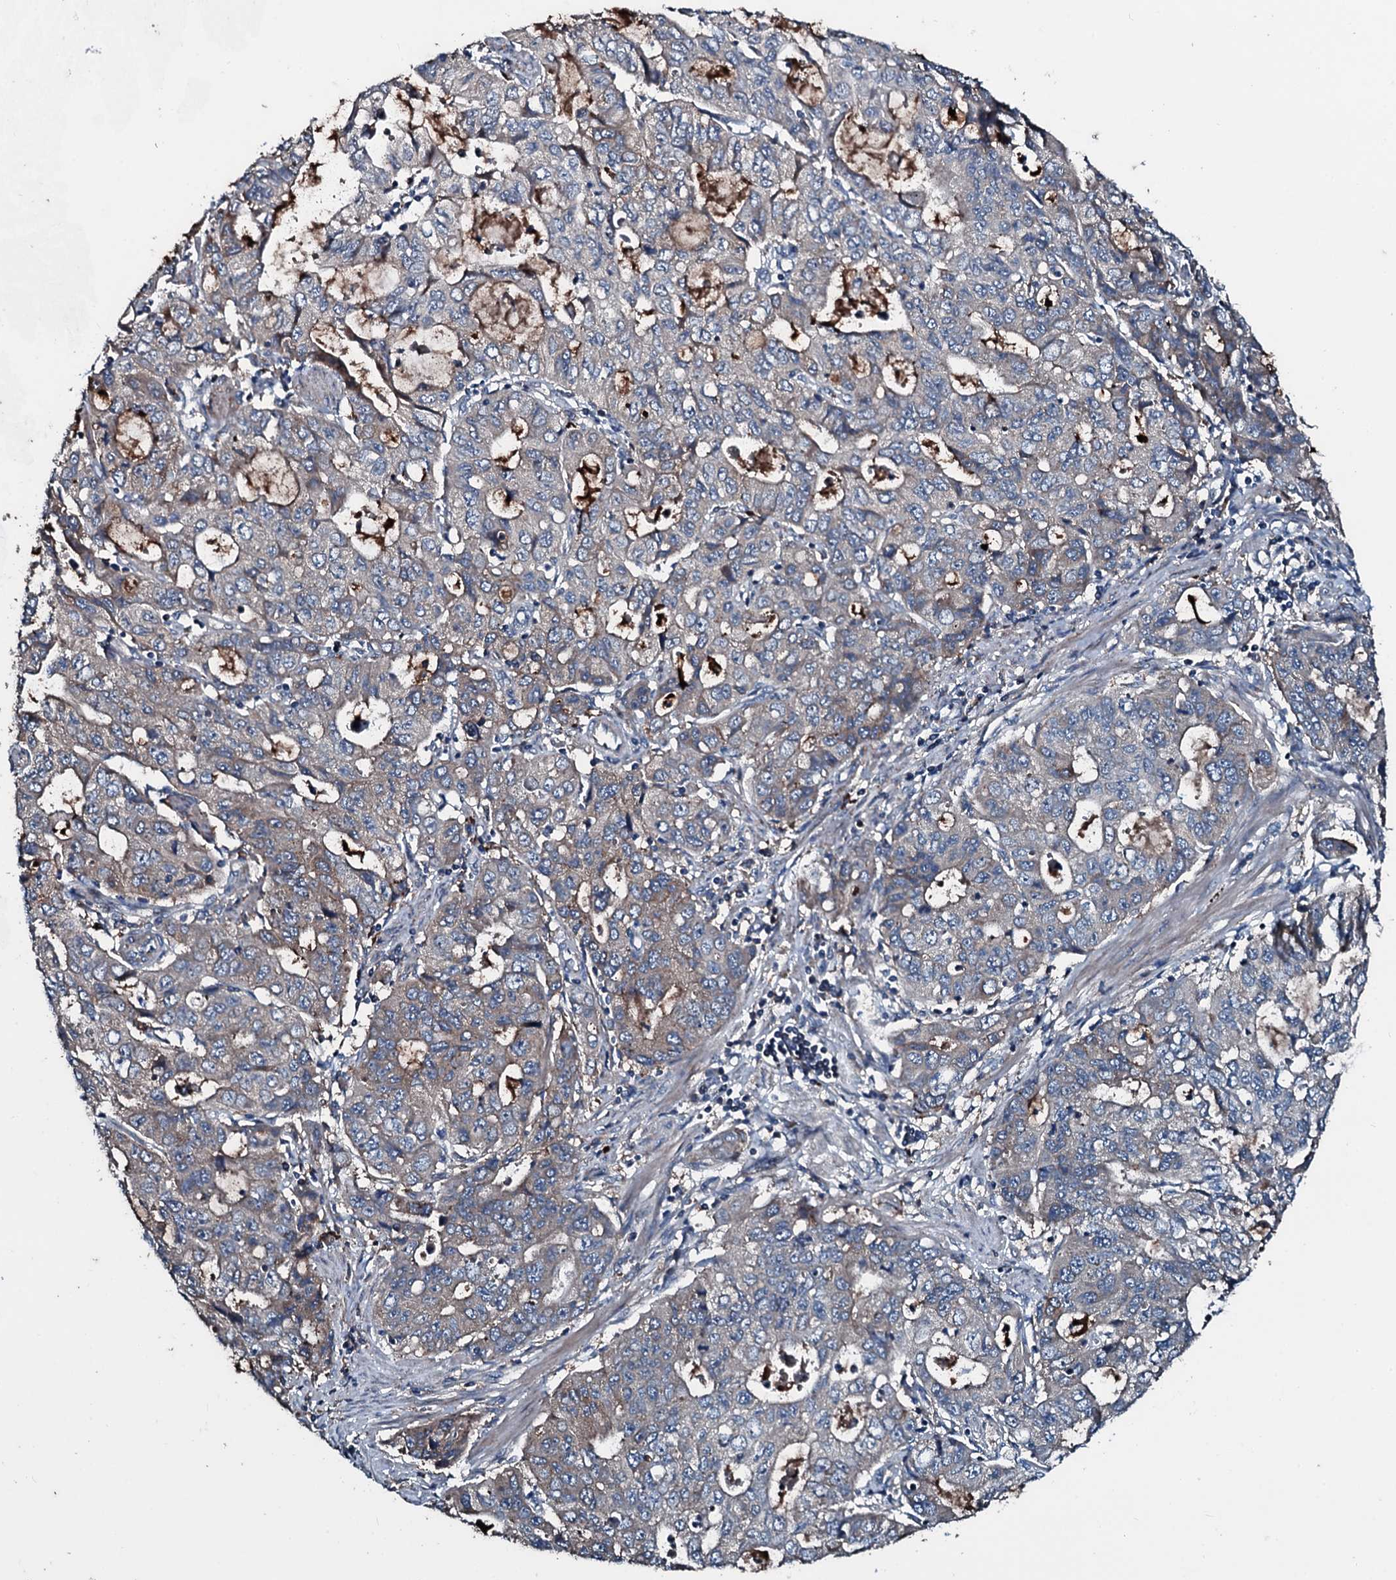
{"staining": {"intensity": "moderate", "quantity": "<25%", "location": "cytoplasmic/membranous"}, "tissue": "stomach cancer", "cell_type": "Tumor cells", "image_type": "cancer", "snomed": [{"axis": "morphology", "description": "Adenocarcinoma, NOS"}, {"axis": "topography", "description": "Stomach, upper"}], "caption": "DAB (3,3'-diaminobenzidine) immunohistochemical staining of stomach cancer (adenocarcinoma) exhibits moderate cytoplasmic/membranous protein expression in about <25% of tumor cells.", "gene": "AARS1", "patient": {"sex": "female", "age": 52}}